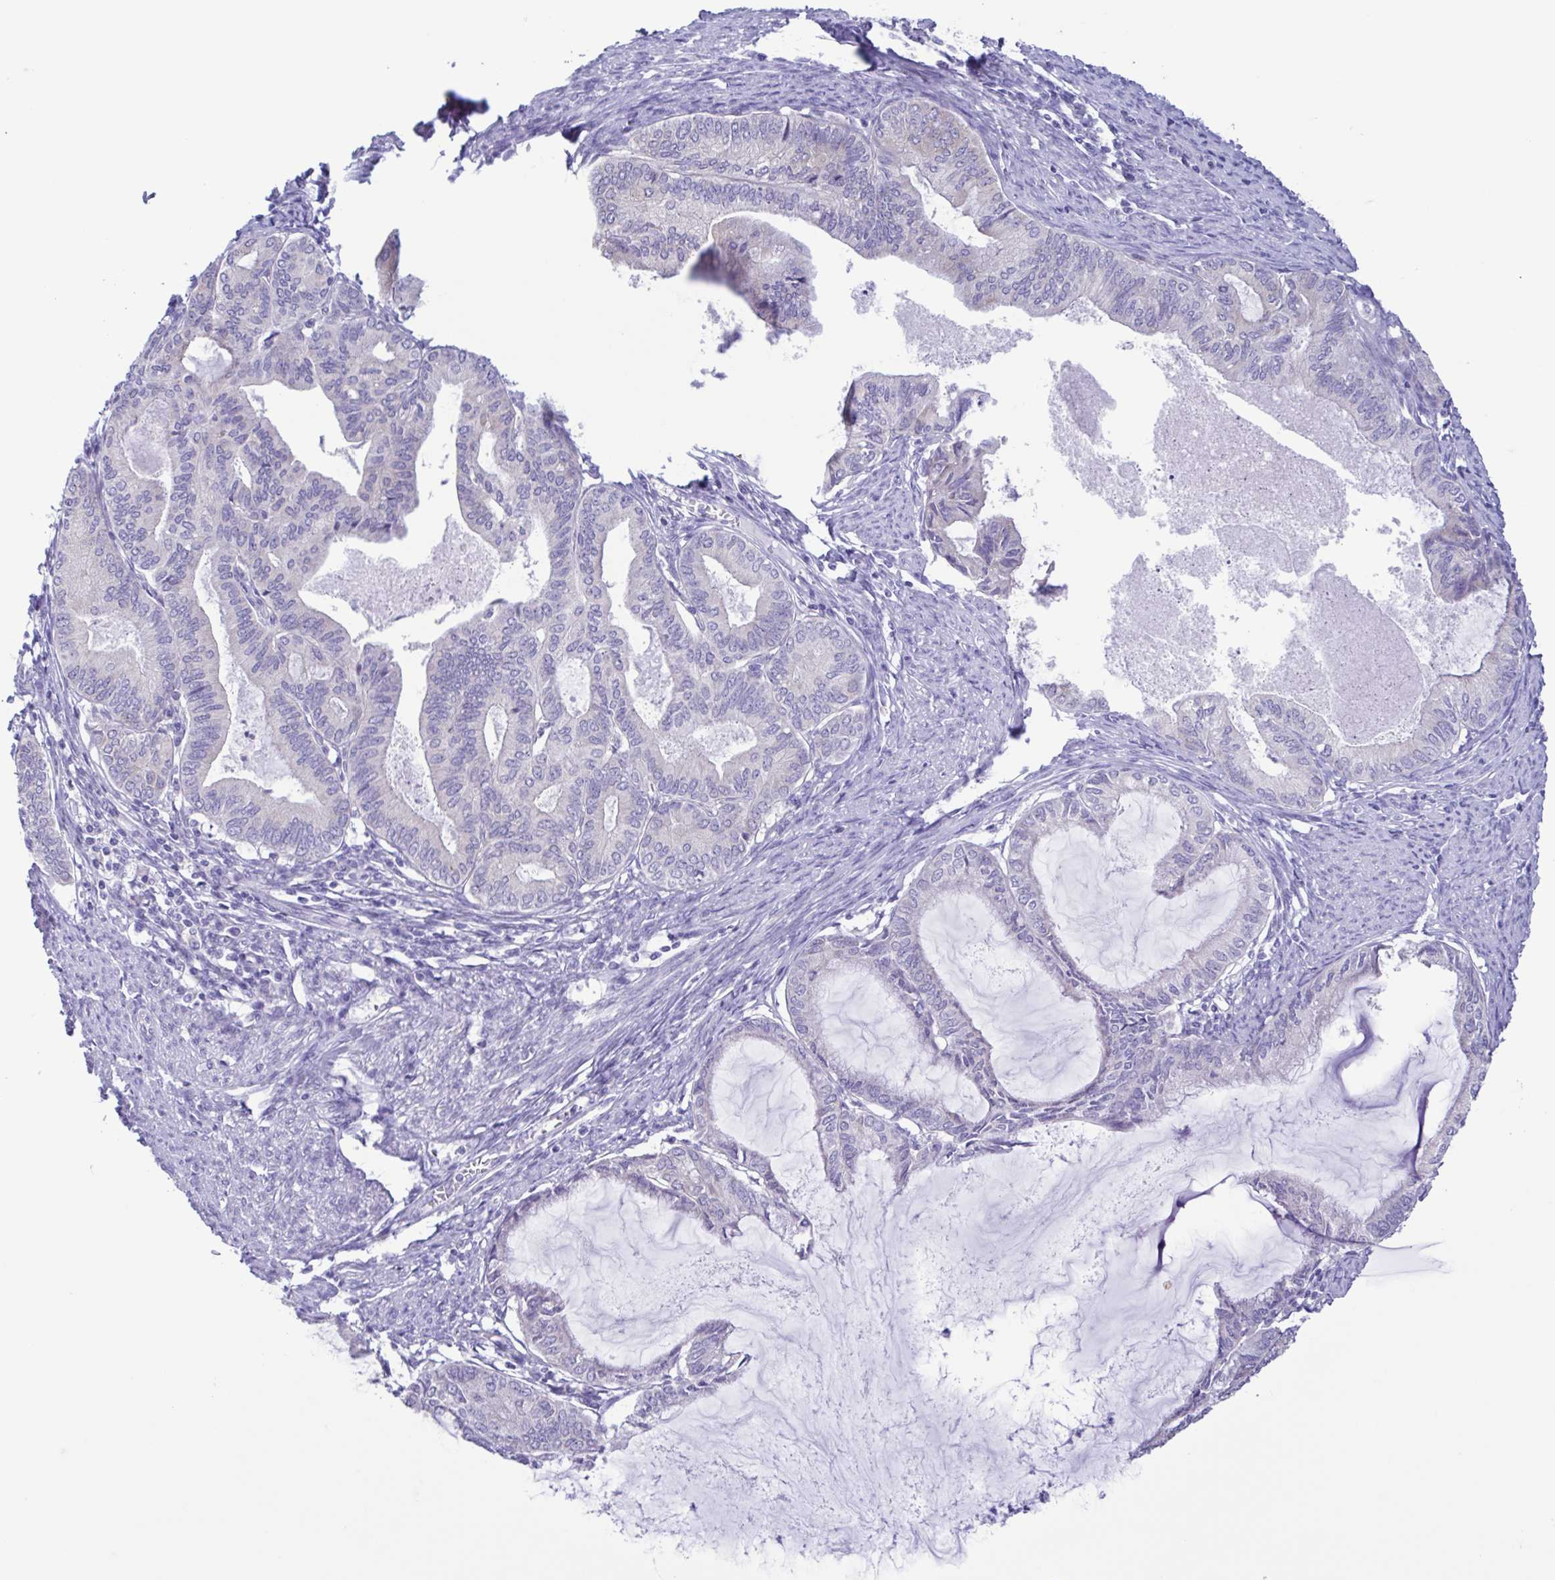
{"staining": {"intensity": "negative", "quantity": "none", "location": "none"}, "tissue": "endometrial cancer", "cell_type": "Tumor cells", "image_type": "cancer", "snomed": [{"axis": "morphology", "description": "Adenocarcinoma, NOS"}, {"axis": "topography", "description": "Endometrium"}], "caption": "Tumor cells show no significant protein staining in endometrial cancer.", "gene": "TNNI3", "patient": {"sex": "female", "age": 86}}